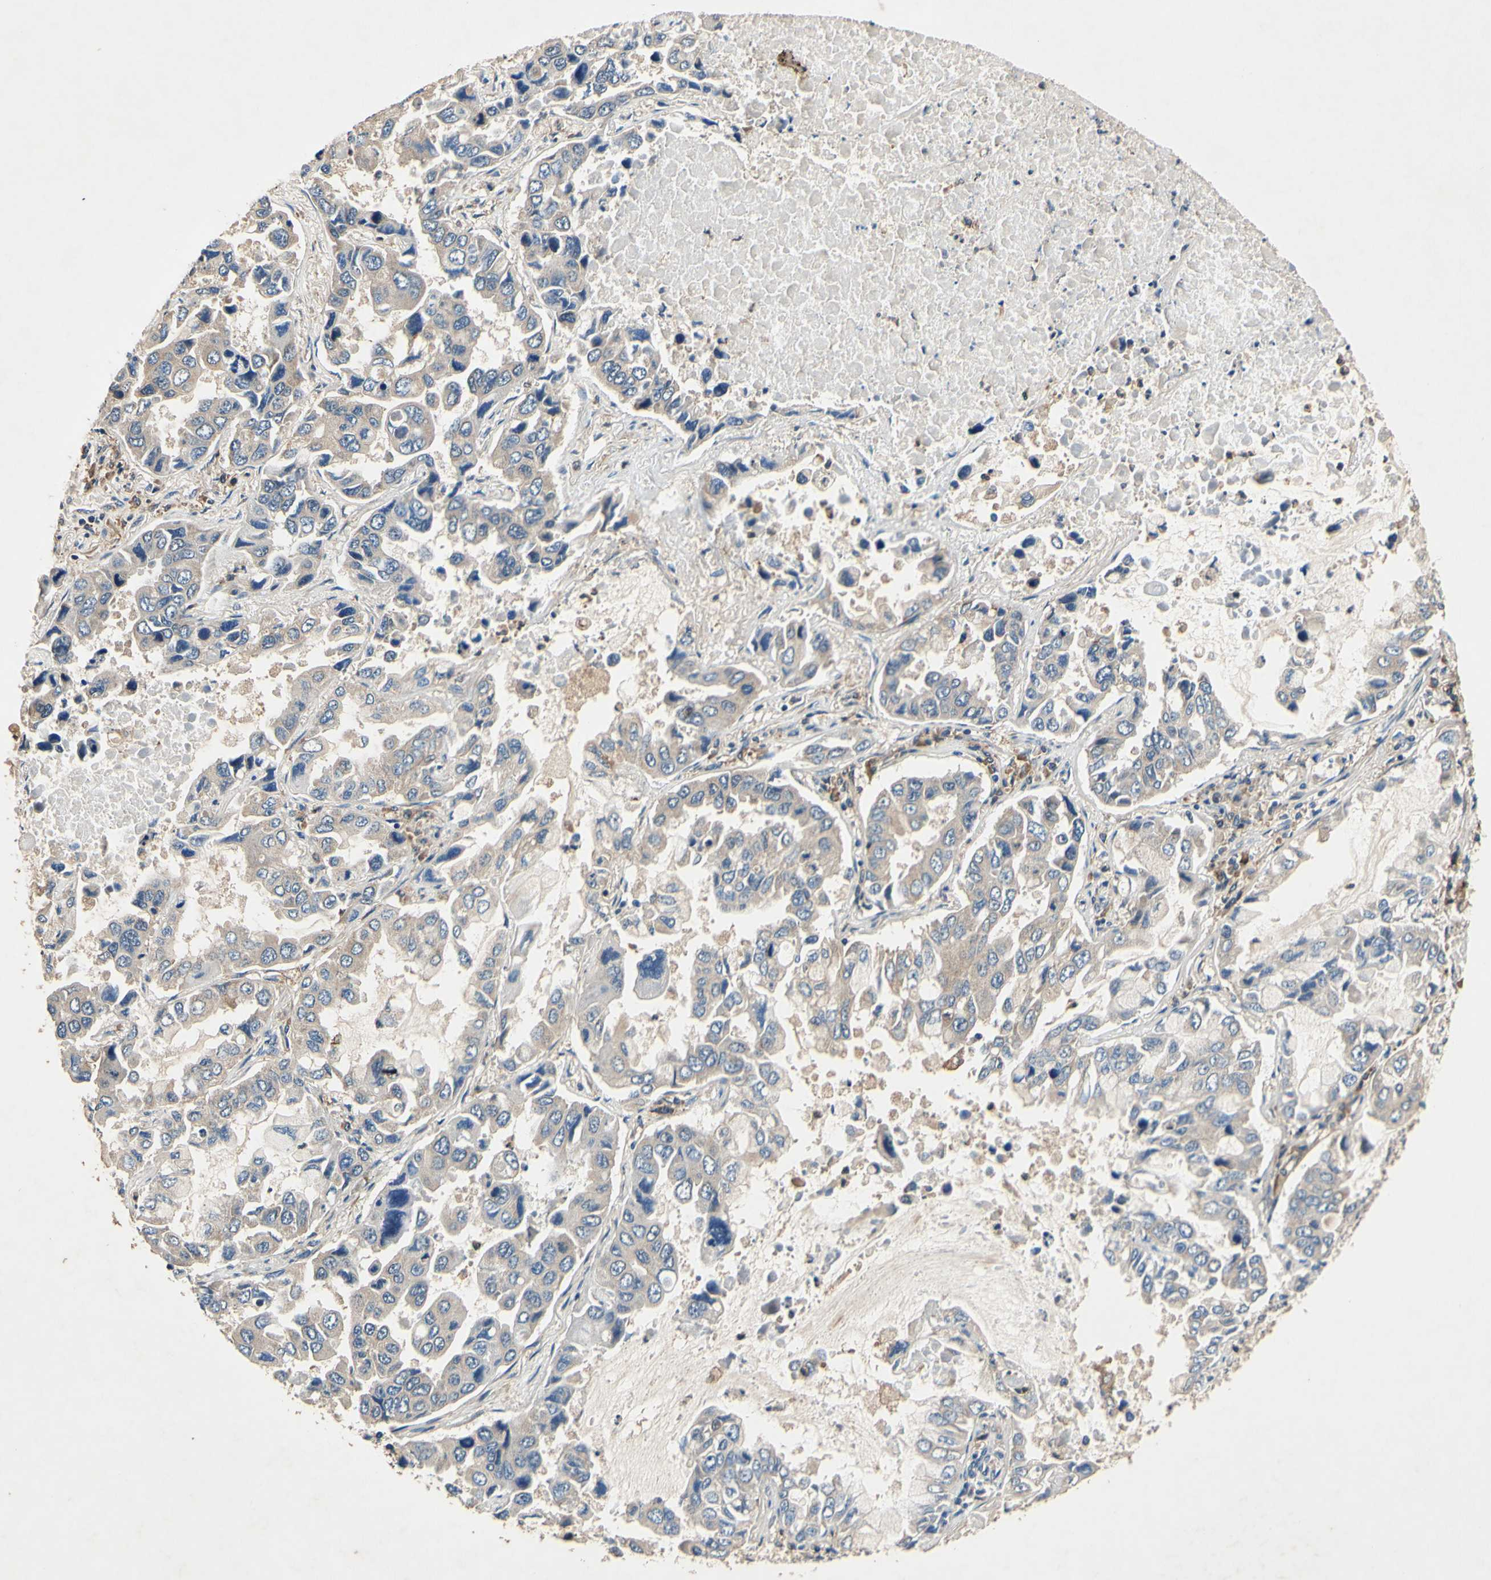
{"staining": {"intensity": "weak", "quantity": "<25%", "location": "cytoplasmic/membranous"}, "tissue": "lung cancer", "cell_type": "Tumor cells", "image_type": "cancer", "snomed": [{"axis": "morphology", "description": "Adenocarcinoma, NOS"}, {"axis": "topography", "description": "Lung"}], "caption": "There is no significant expression in tumor cells of lung cancer (adenocarcinoma).", "gene": "PLA2G4A", "patient": {"sex": "male", "age": 64}}